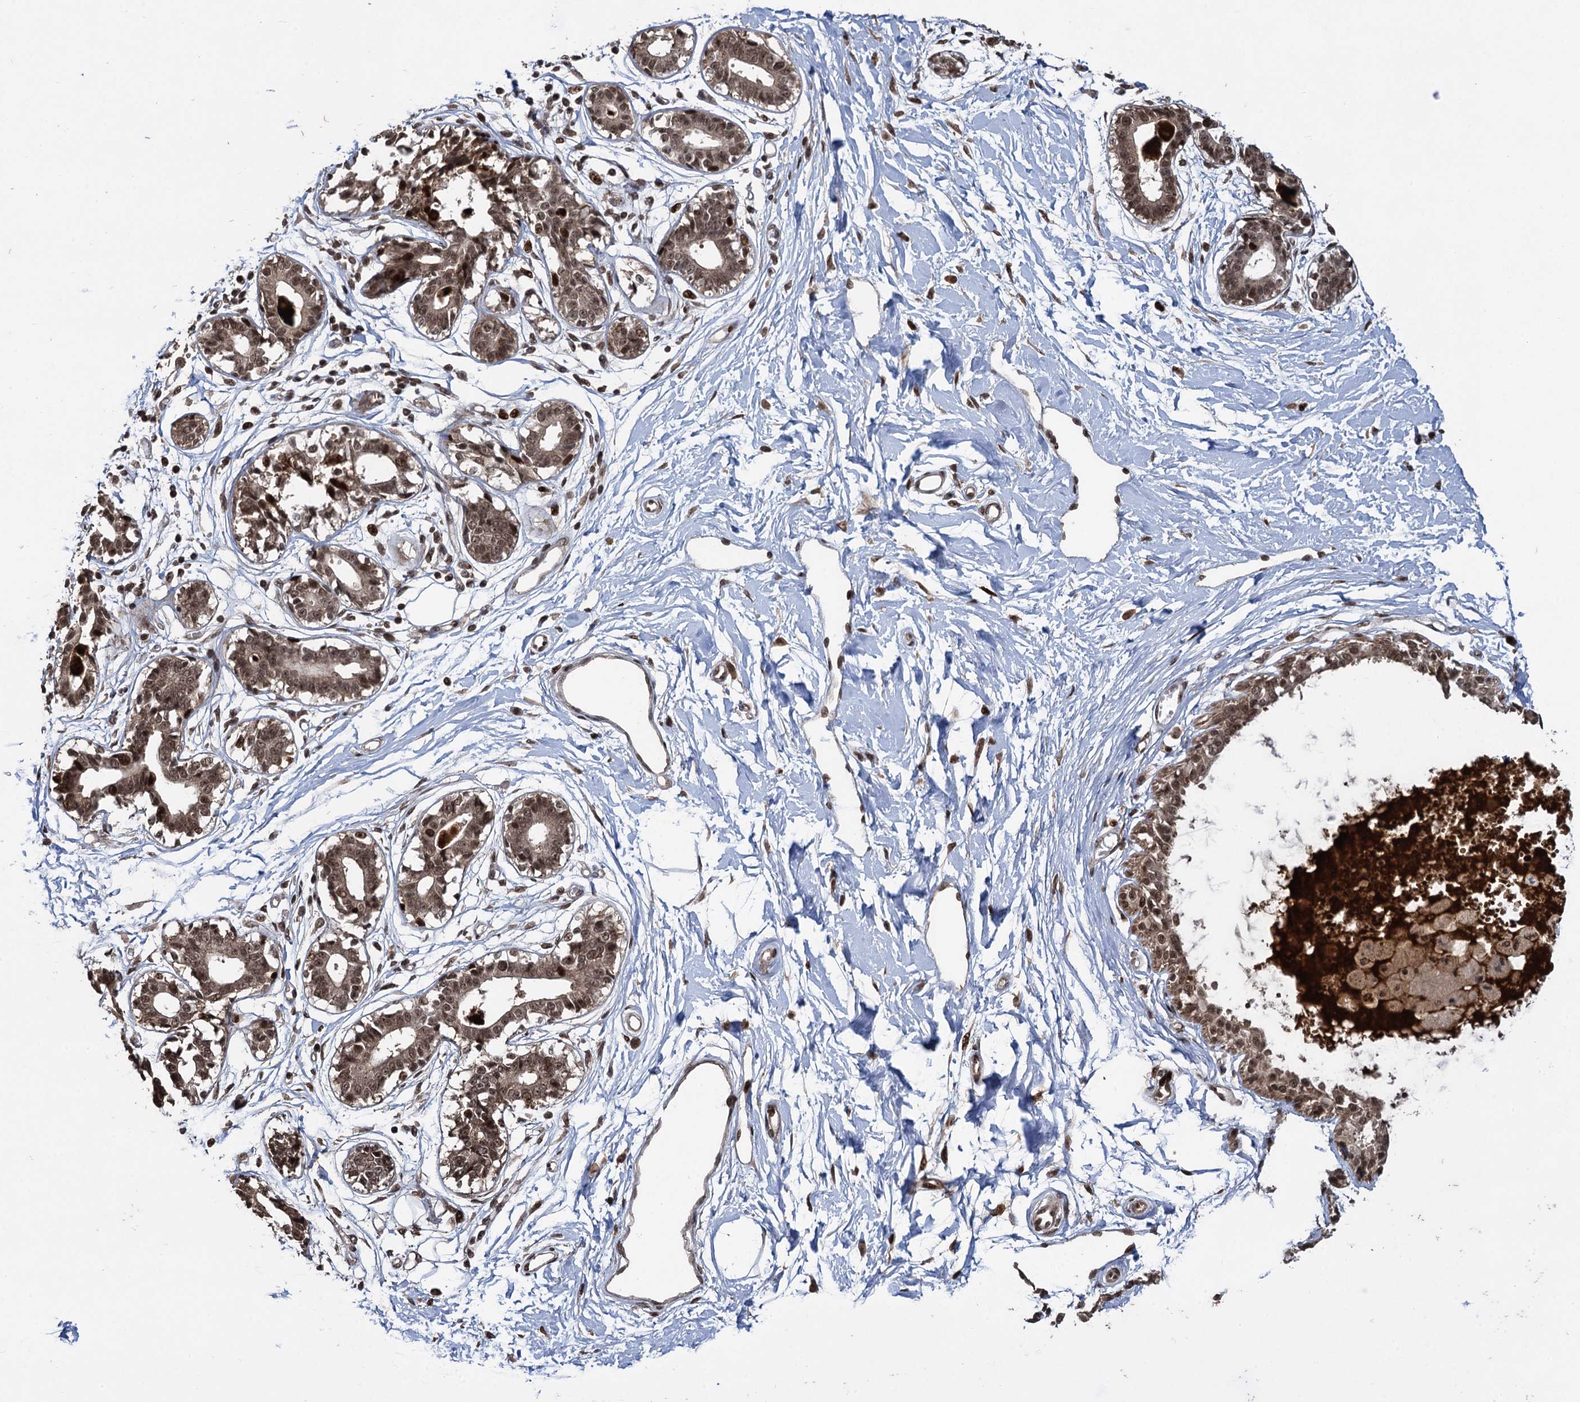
{"staining": {"intensity": "strong", "quantity": ">75%", "location": "nuclear"}, "tissue": "breast", "cell_type": "Adipocytes", "image_type": "normal", "snomed": [{"axis": "morphology", "description": "Normal tissue, NOS"}, {"axis": "topography", "description": "Breast"}], "caption": "Breast was stained to show a protein in brown. There is high levels of strong nuclear positivity in about >75% of adipocytes. (DAB = brown stain, brightfield microscopy at high magnification).", "gene": "ZNF169", "patient": {"sex": "female", "age": 45}}